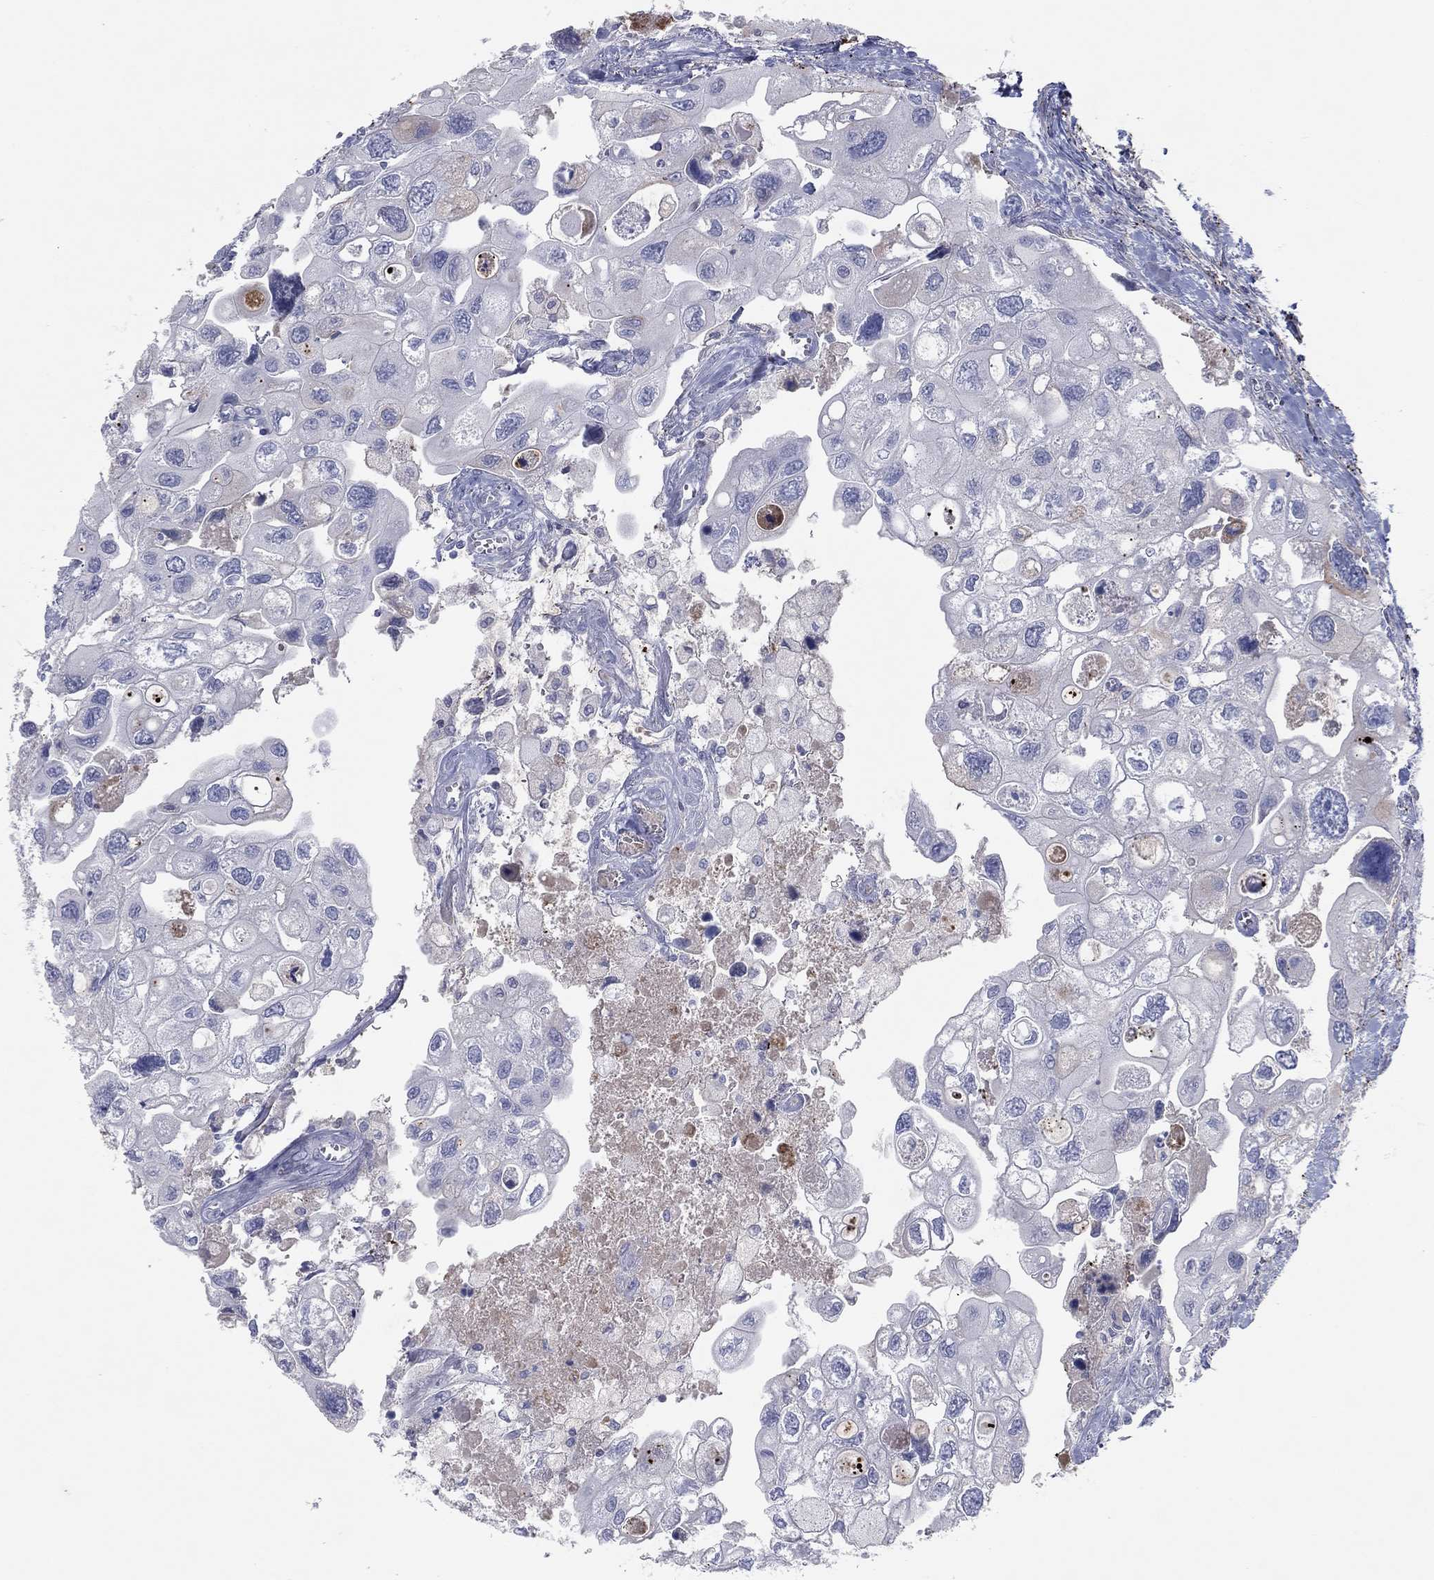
{"staining": {"intensity": "negative", "quantity": "none", "location": "none"}, "tissue": "urothelial cancer", "cell_type": "Tumor cells", "image_type": "cancer", "snomed": [{"axis": "morphology", "description": "Urothelial carcinoma, High grade"}, {"axis": "topography", "description": "Urinary bladder"}], "caption": "Urothelial cancer stained for a protein using immunohistochemistry (IHC) shows no staining tumor cells.", "gene": "CPT1B", "patient": {"sex": "male", "age": 59}}